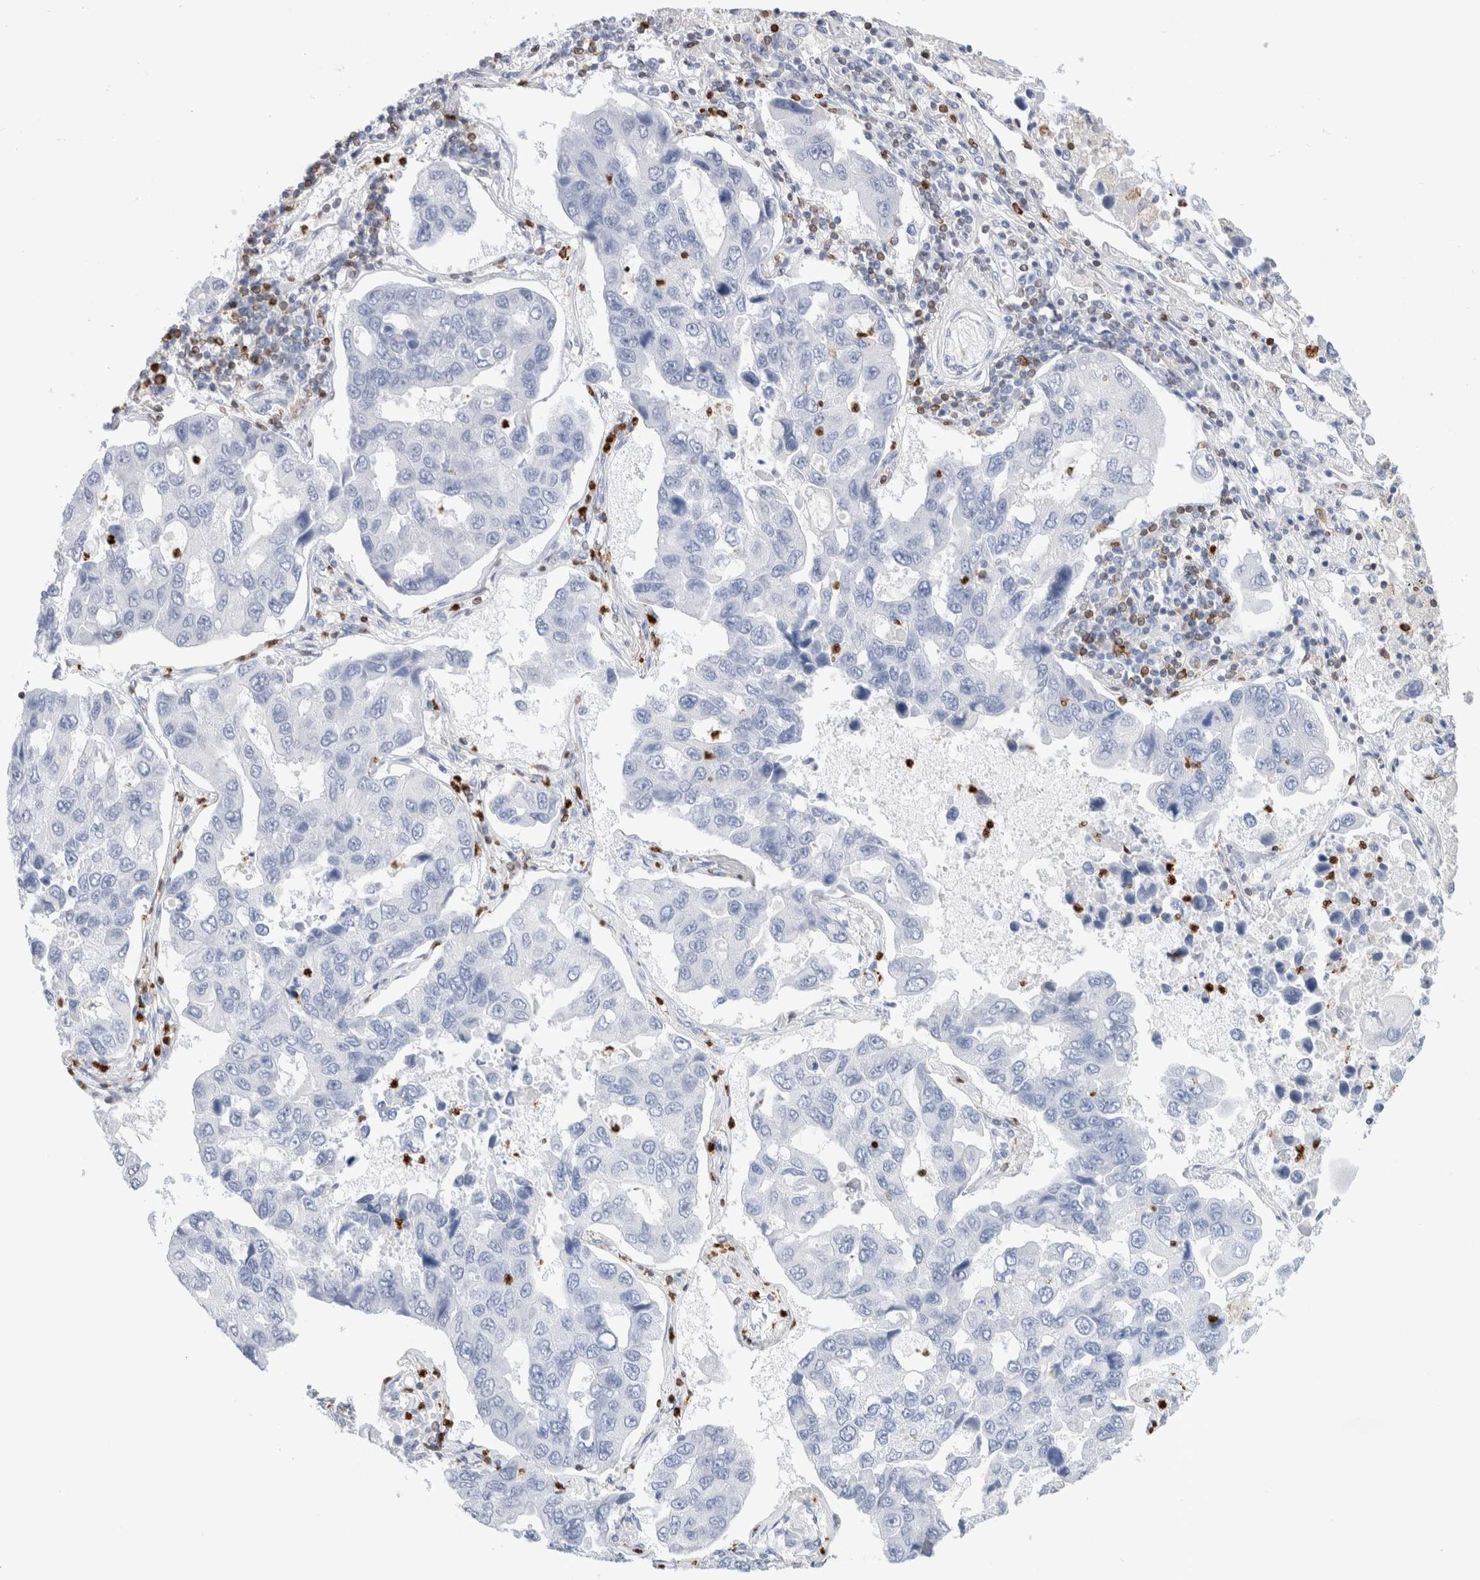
{"staining": {"intensity": "negative", "quantity": "none", "location": "none"}, "tissue": "lung cancer", "cell_type": "Tumor cells", "image_type": "cancer", "snomed": [{"axis": "morphology", "description": "Adenocarcinoma, NOS"}, {"axis": "topography", "description": "Lung"}], "caption": "Image shows no protein staining in tumor cells of lung adenocarcinoma tissue.", "gene": "ALOX5AP", "patient": {"sex": "male", "age": 64}}